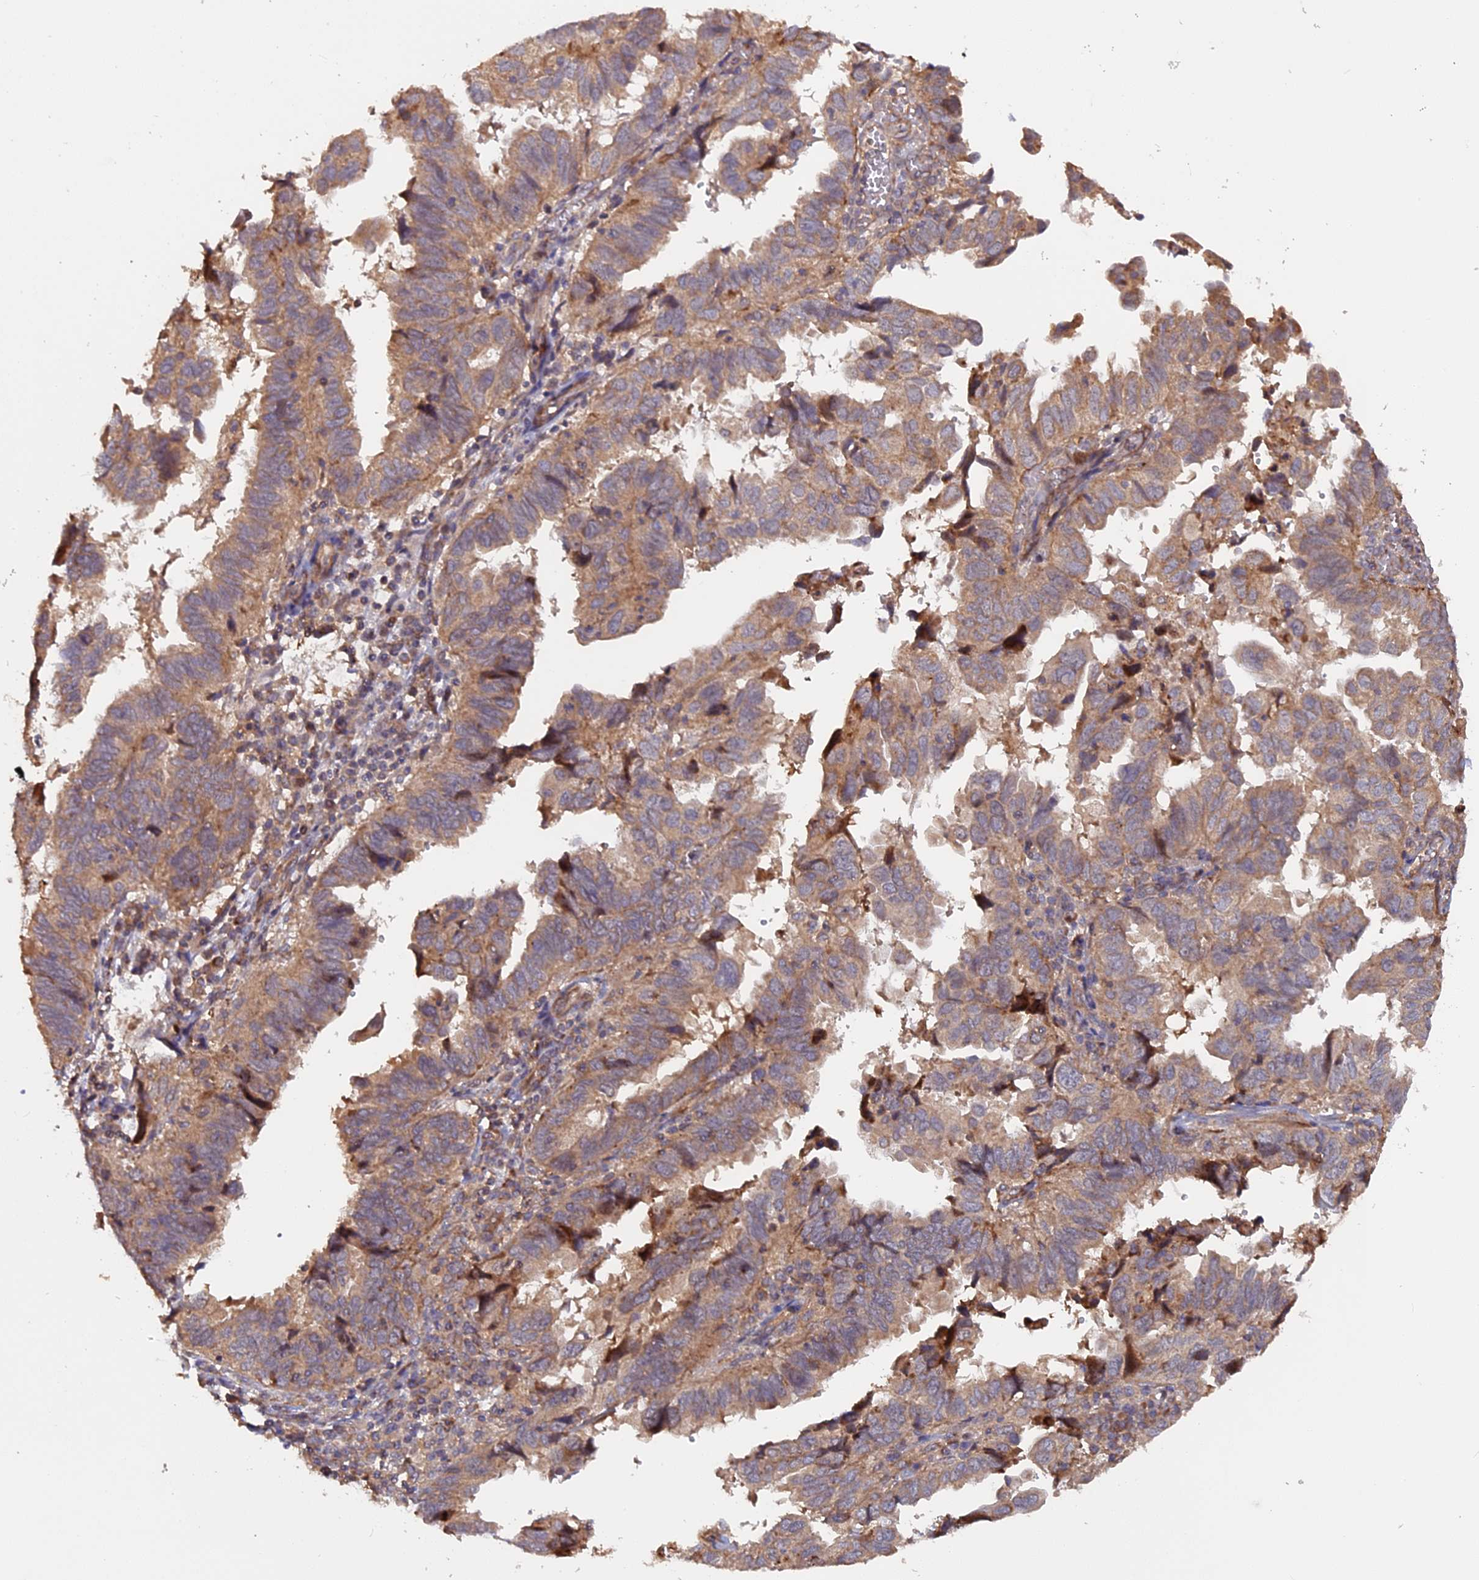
{"staining": {"intensity": "moderate", "quantity": ">75%", "location": "cytoplasmic/membranous"}, "tissue": "endometrial cancer", "cell_type": "Tumor cells", "image_type": "cancer", "snomed": [{"axis": "morphology", "description": "Adenocarcinoma, NOS"}, {"axis": "topography", "description": "Uterus"}], "caption": "Immunohistochemistry (IHC) image of neoplastic tissue: endometrial adenocarcinoma stained using immunohistochemistry (IHC) reveals medium levels of moderate protein expression localized specifically in the cytoplasmic/membranous of tumor cells, appearing as a cytoplasmic/membranous brown color.", "gene": "FERMT1", "patient": {"sex": "female", "age": 77}}